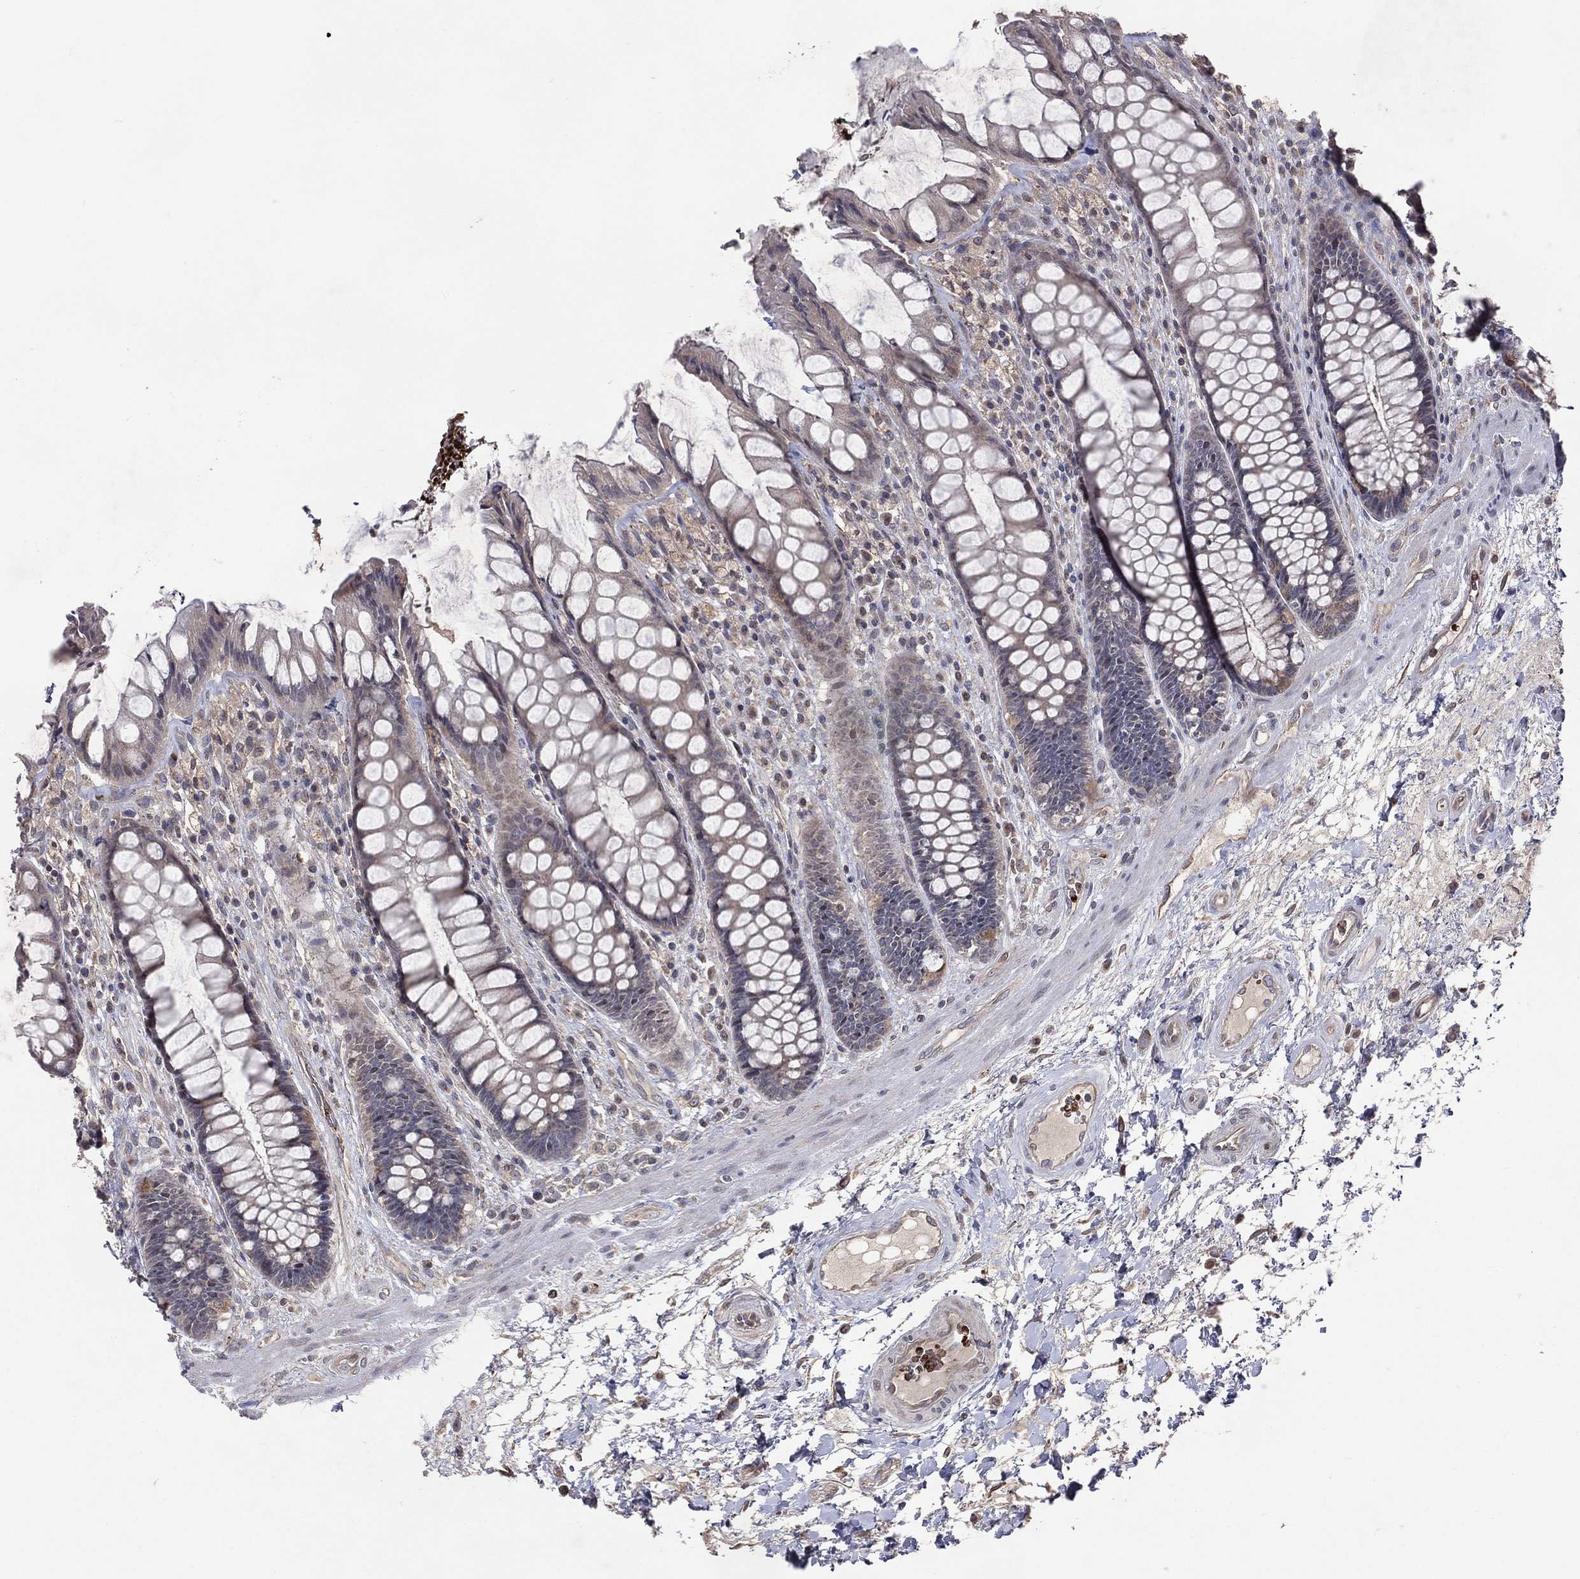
{"staining": {"intensity": "negative", "quantity": "none", "location": "none"}, "tissue": "rectum", "cell_type": "Glandular cells", "image_type": "normal", "snomed": [{"axis": "morphology", "description": "Normal tissue, NOS"}, {"axis": "topography", "description": "Rectum"}], "caption": "Immunohistochemistry micrograph of benign rectum: rectum stained with DAB (3,3'-diaminobenzidine) displays no significant protein positivity in glandular cells.", "gene": "DNAH7", "patient": {"sex": "female", "age": 58}}